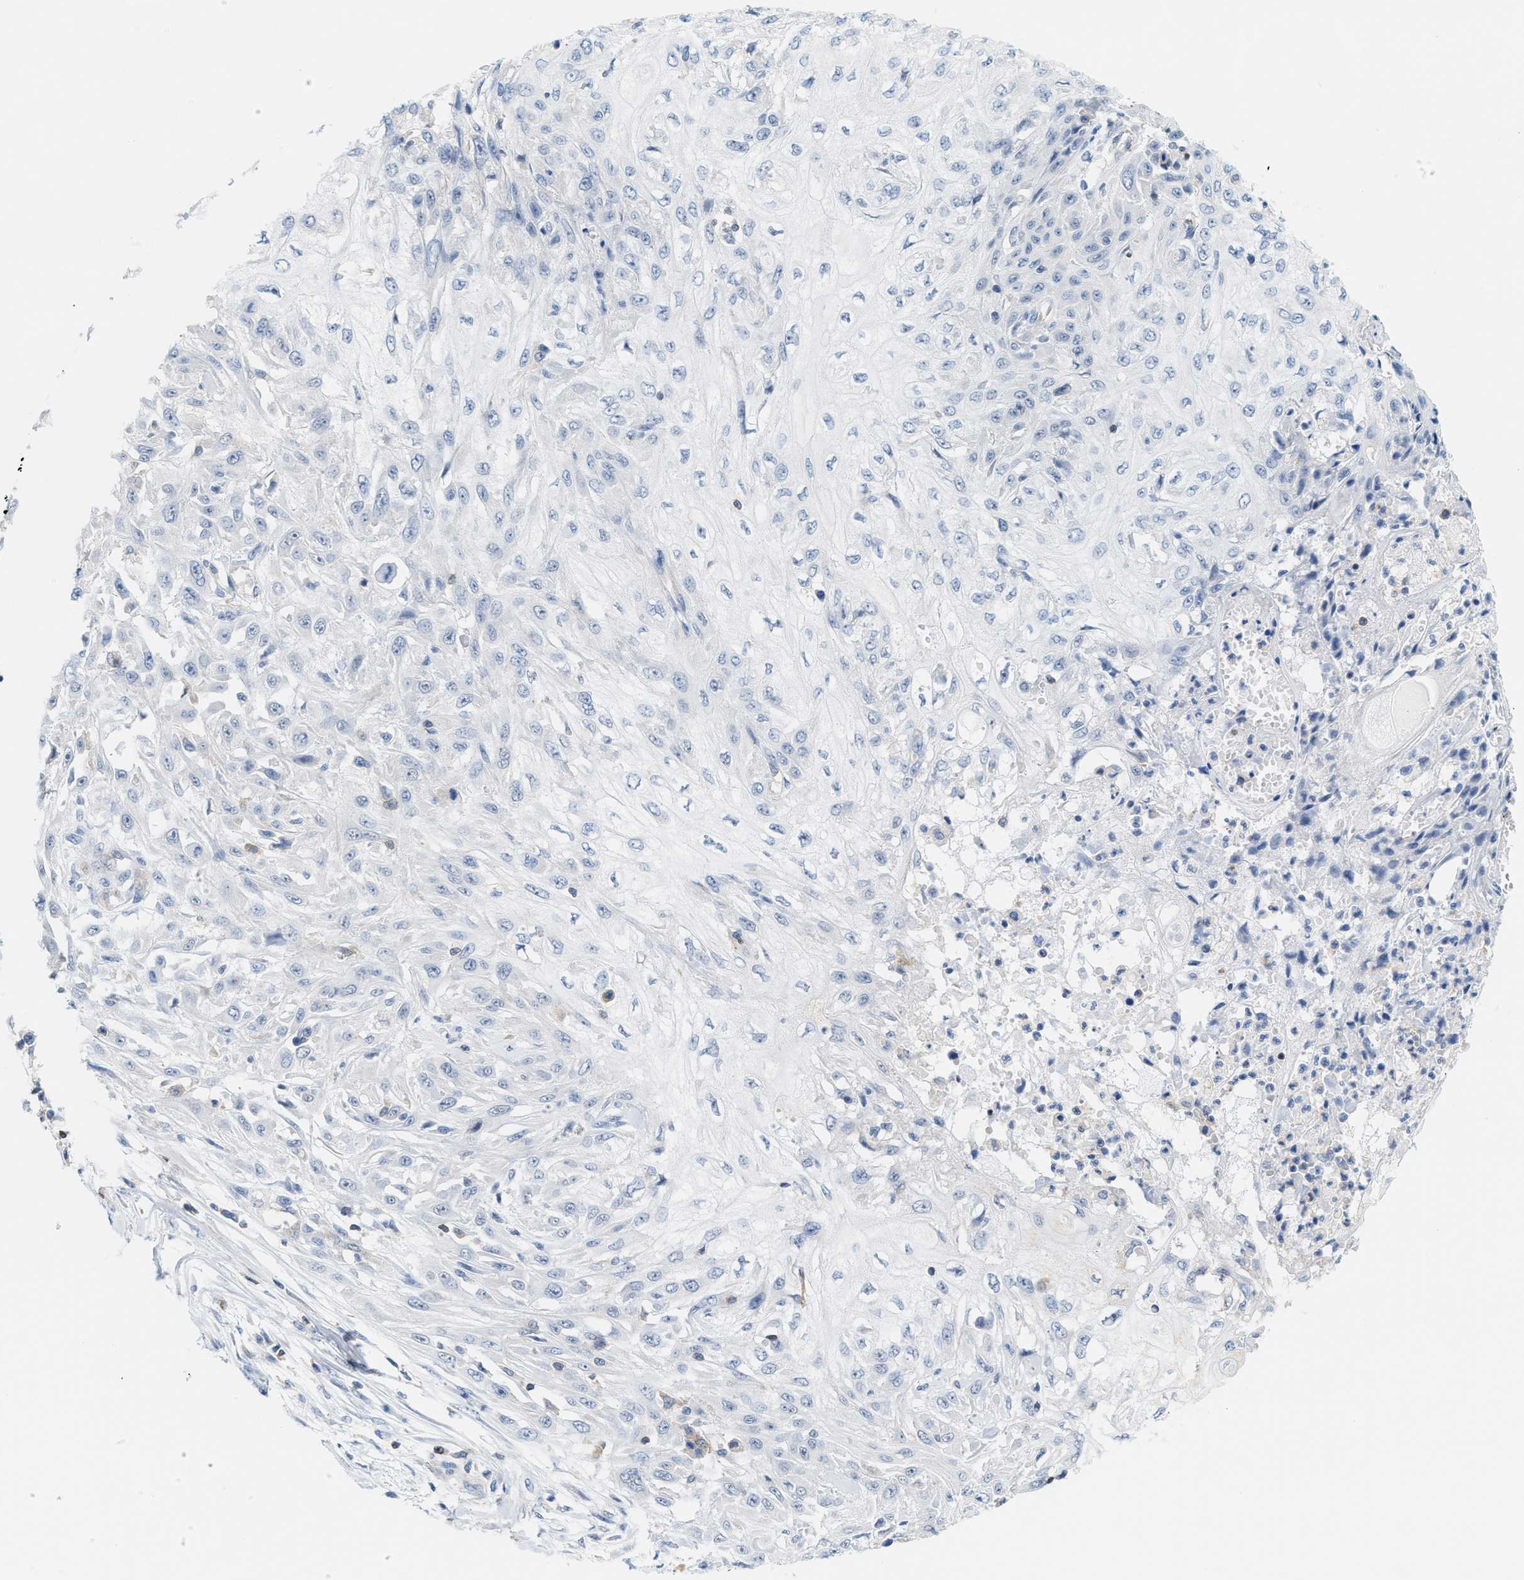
{"staining": {"intensity": "negative", "quantity": "none", "location": "none"}, "tissue": "skin cancer", "cell_type": "Tumor cells", "image_type": "cancer", "snomed": [{"axis": "morphology", "description": "Squamous cell carcinoma, NOS"}, {"axis": "morphology", "description": "Squamous cell carcinoma, metastatic, NOS"}, {"axis": "topography", "description": "Skin"}, {"axis": "topography", "description": "Lymph node"}], "caption": "DAB immunohistochemical staining of human metastatic squamous cell carcinoma (skin) reveals no significant staining in tumor cells. (DAB immunohistochemistry (IHC) visualized using brightfield microscopy, high magnification).", "gene": "IL16", "patient": {"sex": "male", "age": 75}}